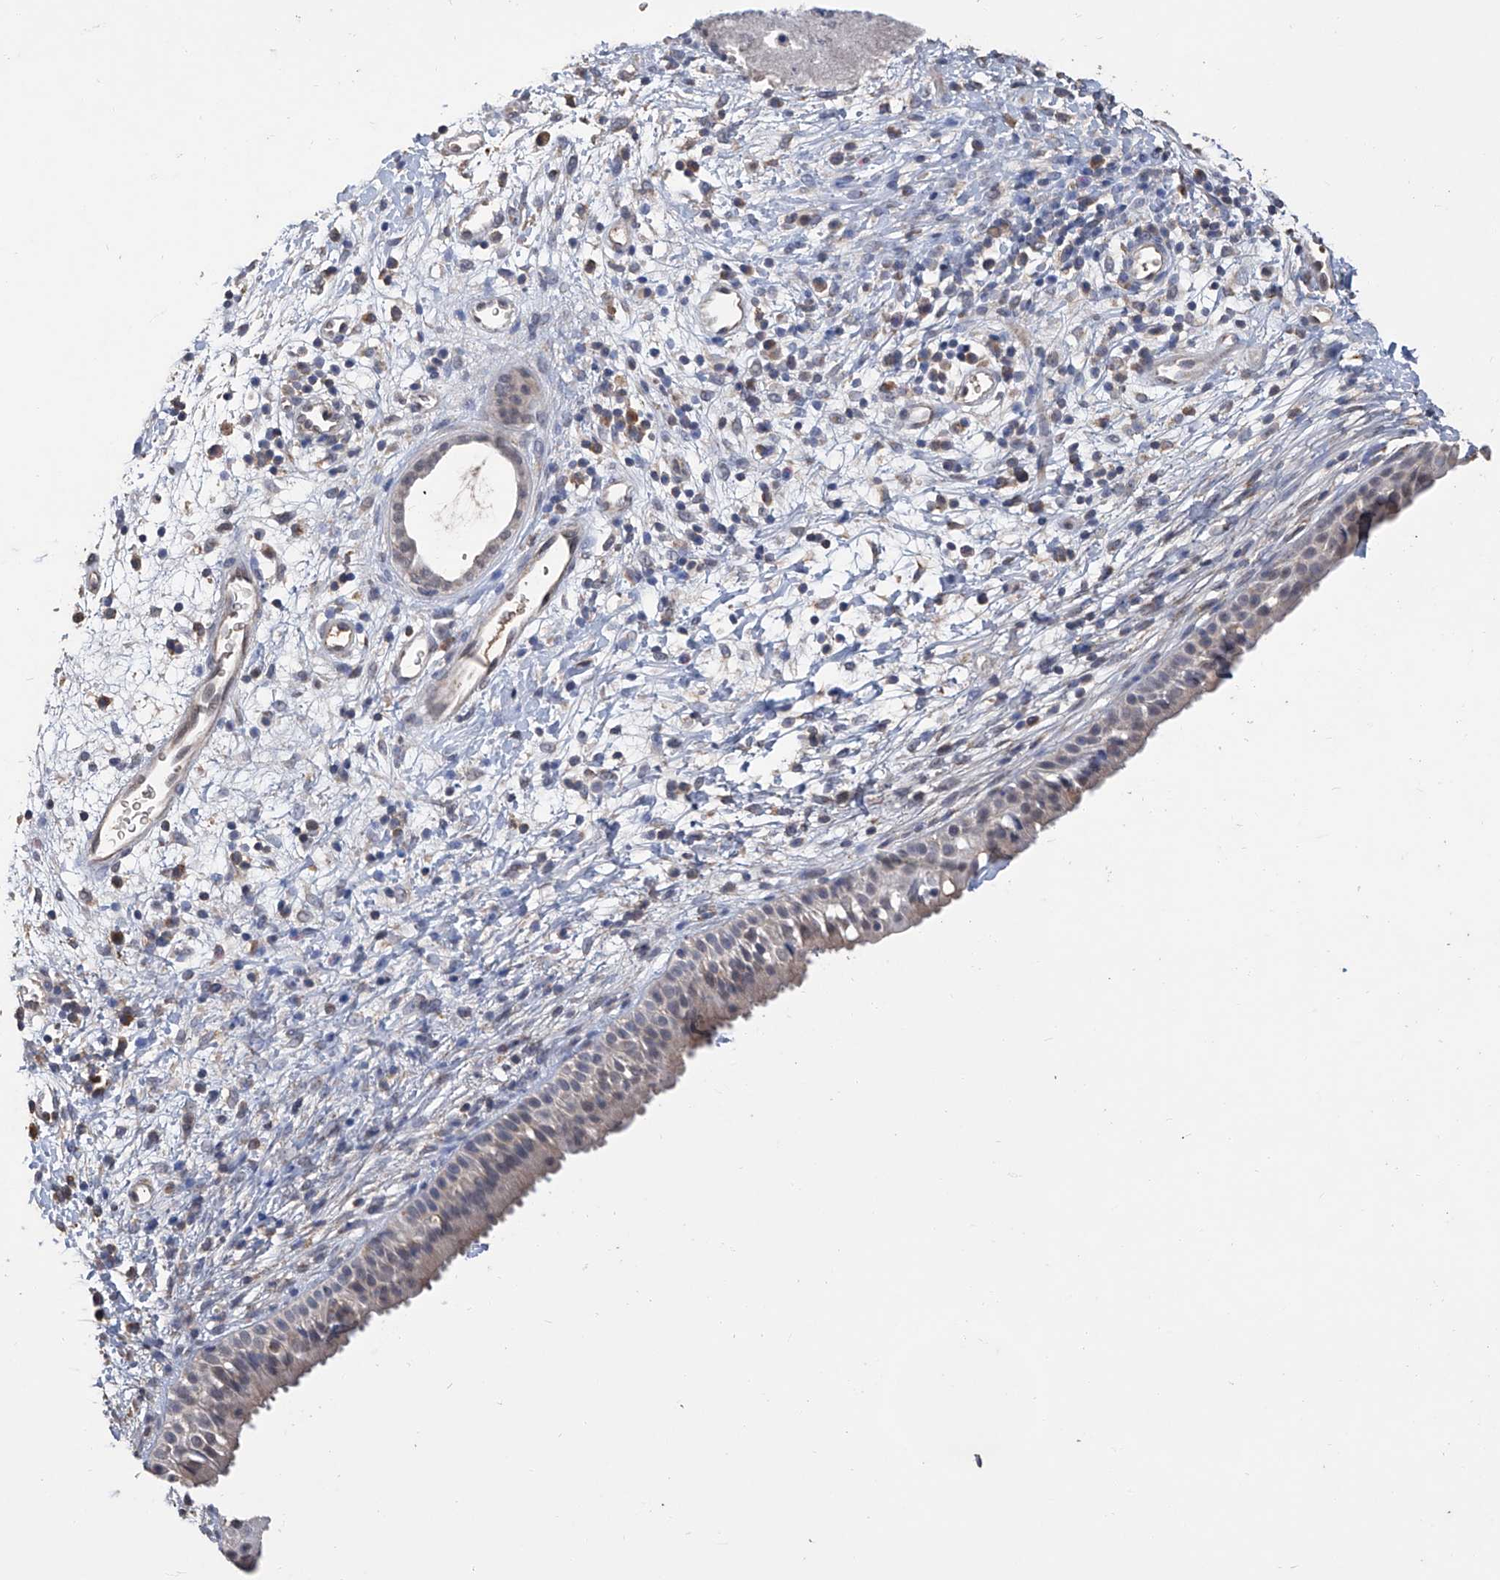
{"staining": {"intensity": "negative", "quantity": "none", "location": "none"}, "tissue": "nasopharynx", "cell_type": "Respiratory epithelial cells", "image_type": "normal", "snomed": [{"axis": "morphology", "description": "Normal tissue, NOS"}, {"axis": "topography", "description": "Nasopharynx"}], "caption": "Respiratory epithelial cells show no significant expression in normal nasopharynx. Brightfield microscopy of immunohistochemistry (IHC) stained with DAB (3,3'-diaminobenzidine) (brown) and hematoxylin (blue), captured at high magnification.", "gene": "GPT", "patient": {"sex": "male", "age": 22}}